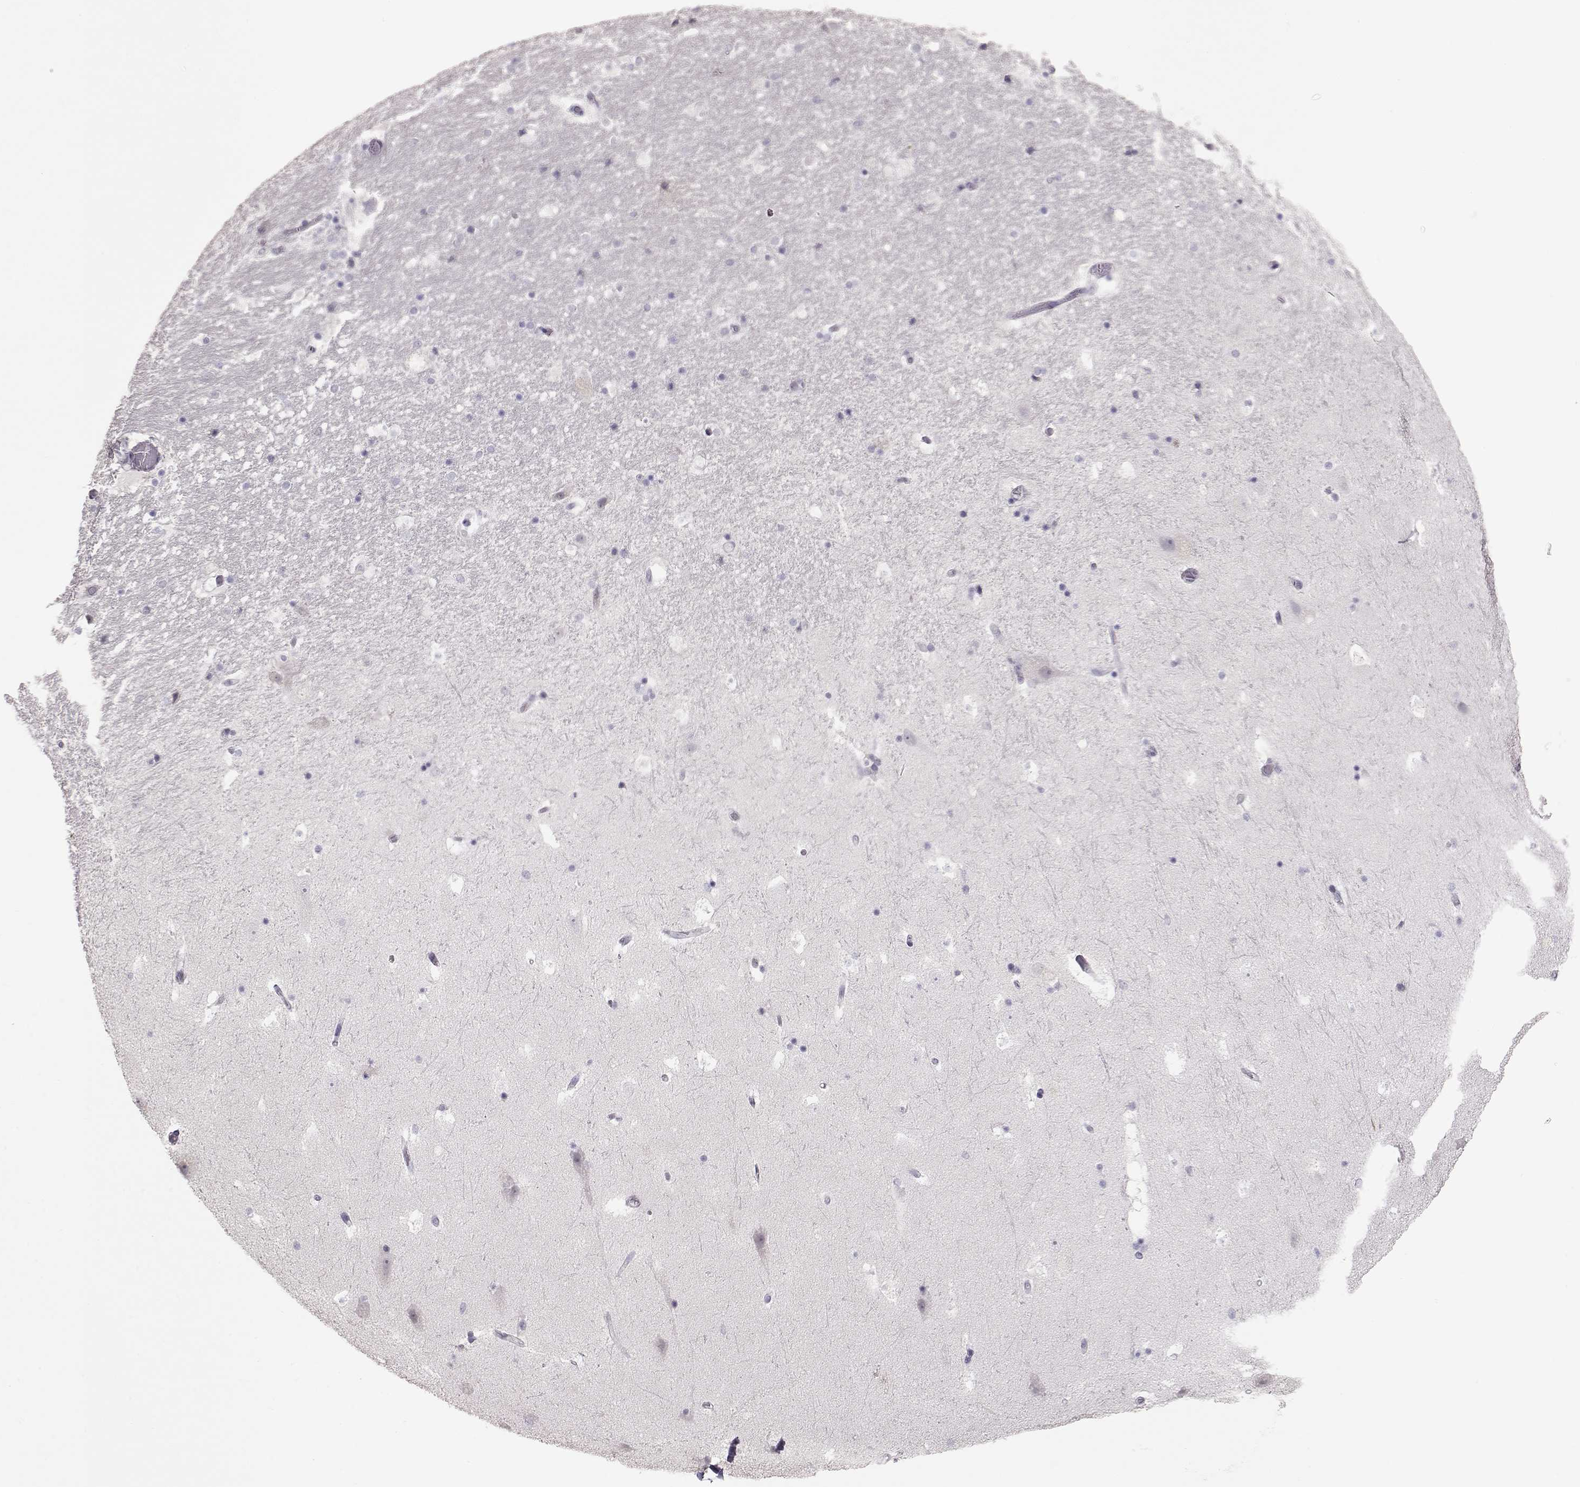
{"staining": {"intensity": "negative", "quantity": "none", "location": "none"}, "tissue": "hippocampus", "cell_type": "Glial cells", "image_type": "normal", "snomed": [{"axis": "morphology", "description": "Normal tissue, NOS"}, {"axis": "topography", "description": "Hippocampus"}], "caption": "A photomicrograph of hippocampus stained for a protein exhibits no brown staining in glial cells. Nuclei are stained in blue.", "gene": "SLC18A1", "patient": {"sex": "male", "age": 51}}